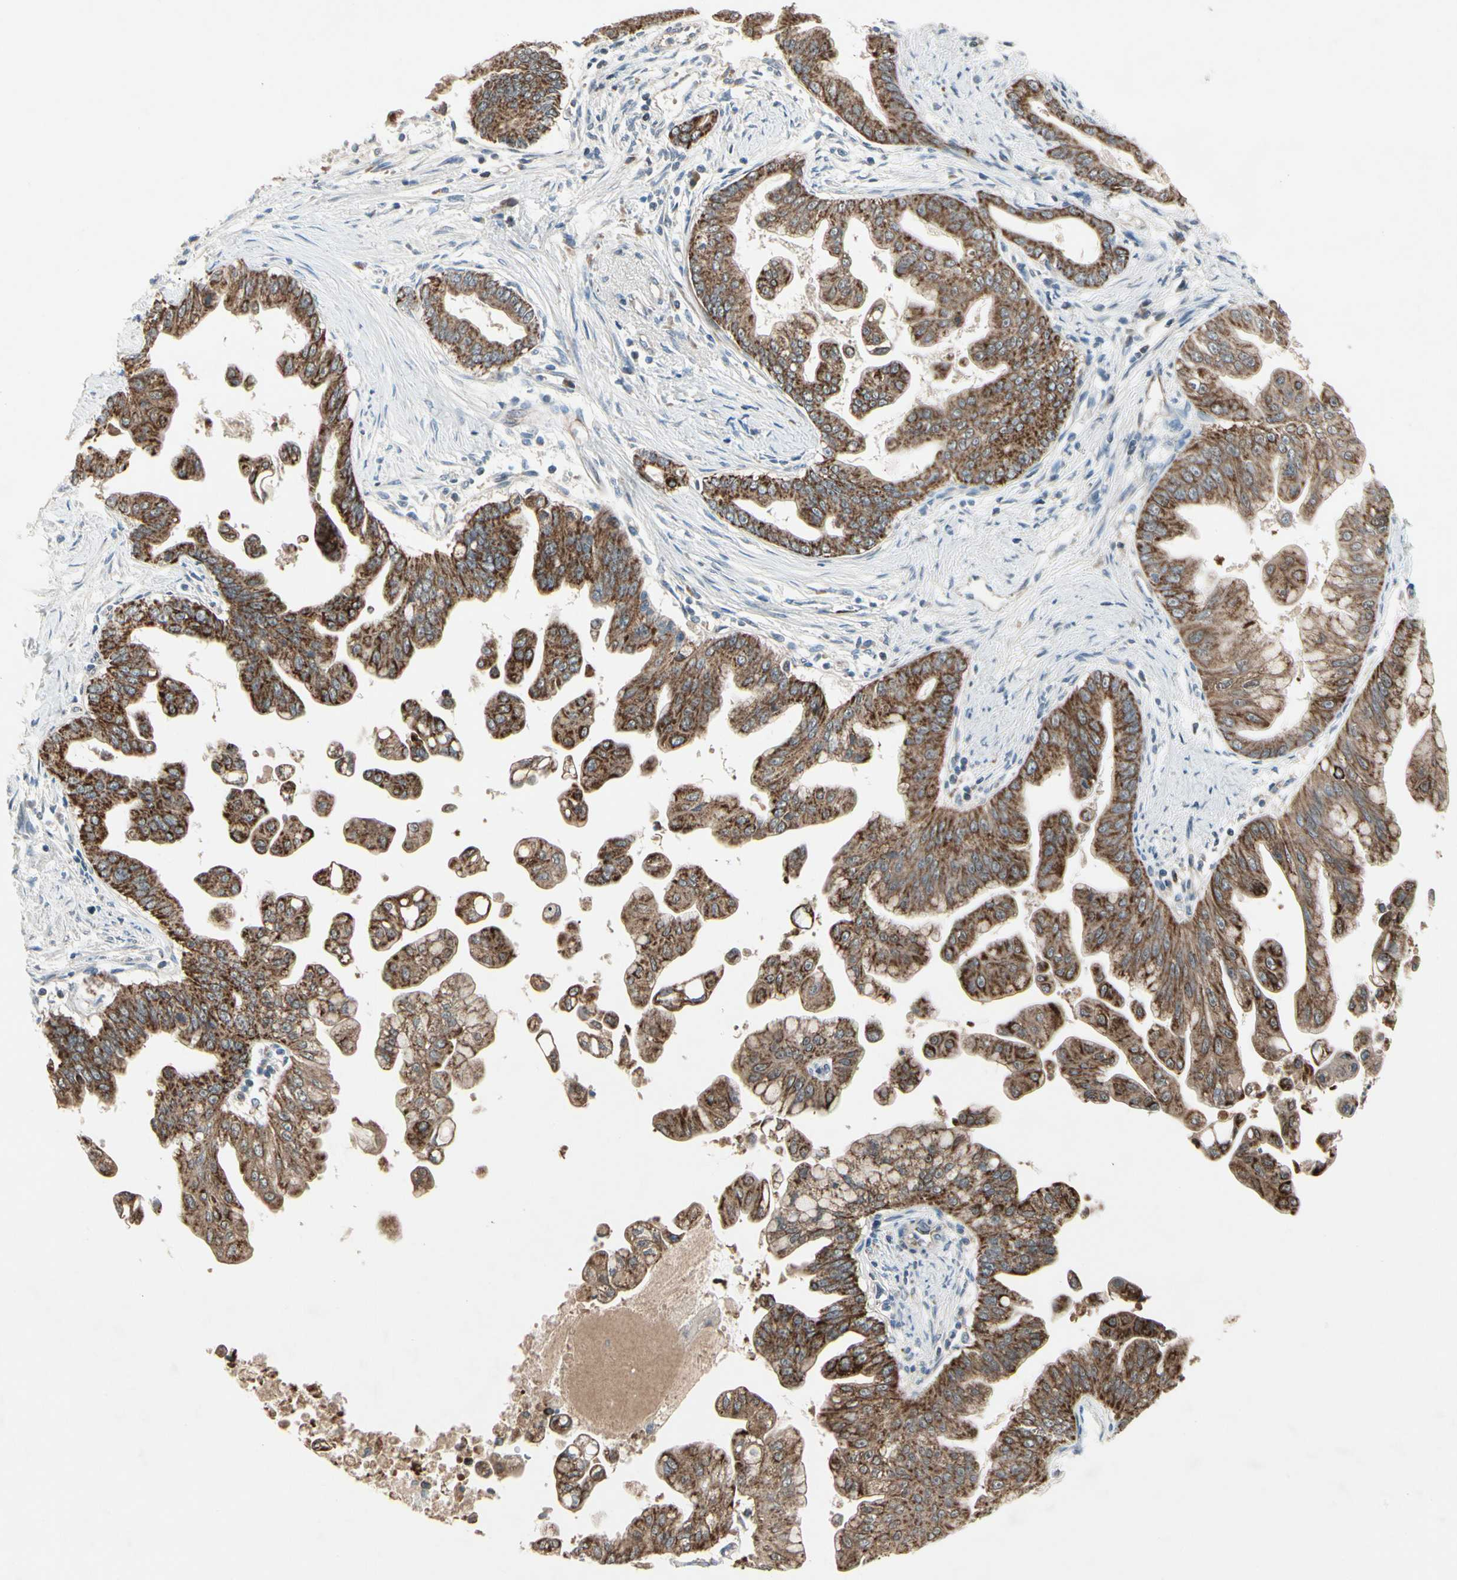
{"staining": {"intensity": "moderate", "quantity": ">75%", "location": "cytoplasmic/membranous"}, "tissue": "pancreatic cancer", "cell_type": "Tumor cells", "image_type": "cancer", "snomed": [{"axis": "morphology", "description": "Adenocarcinoma, NOS"}, {"axis": "topography", "description": "Pancreas"}], "caption": "IHC (DAB (3,3'-diaminobenzidine)) staining of human pancreatic cancer (adenocarcinoma) shows moderate cytoplasmic/membranous protein staining in about >75% of tumor cells. Immunohistochemistry (ihc) stains the protein of interest in brown and the nuclei are stained blue.", "gene": "CPT1A", "patient": {"sex": "female", "age": 75}}